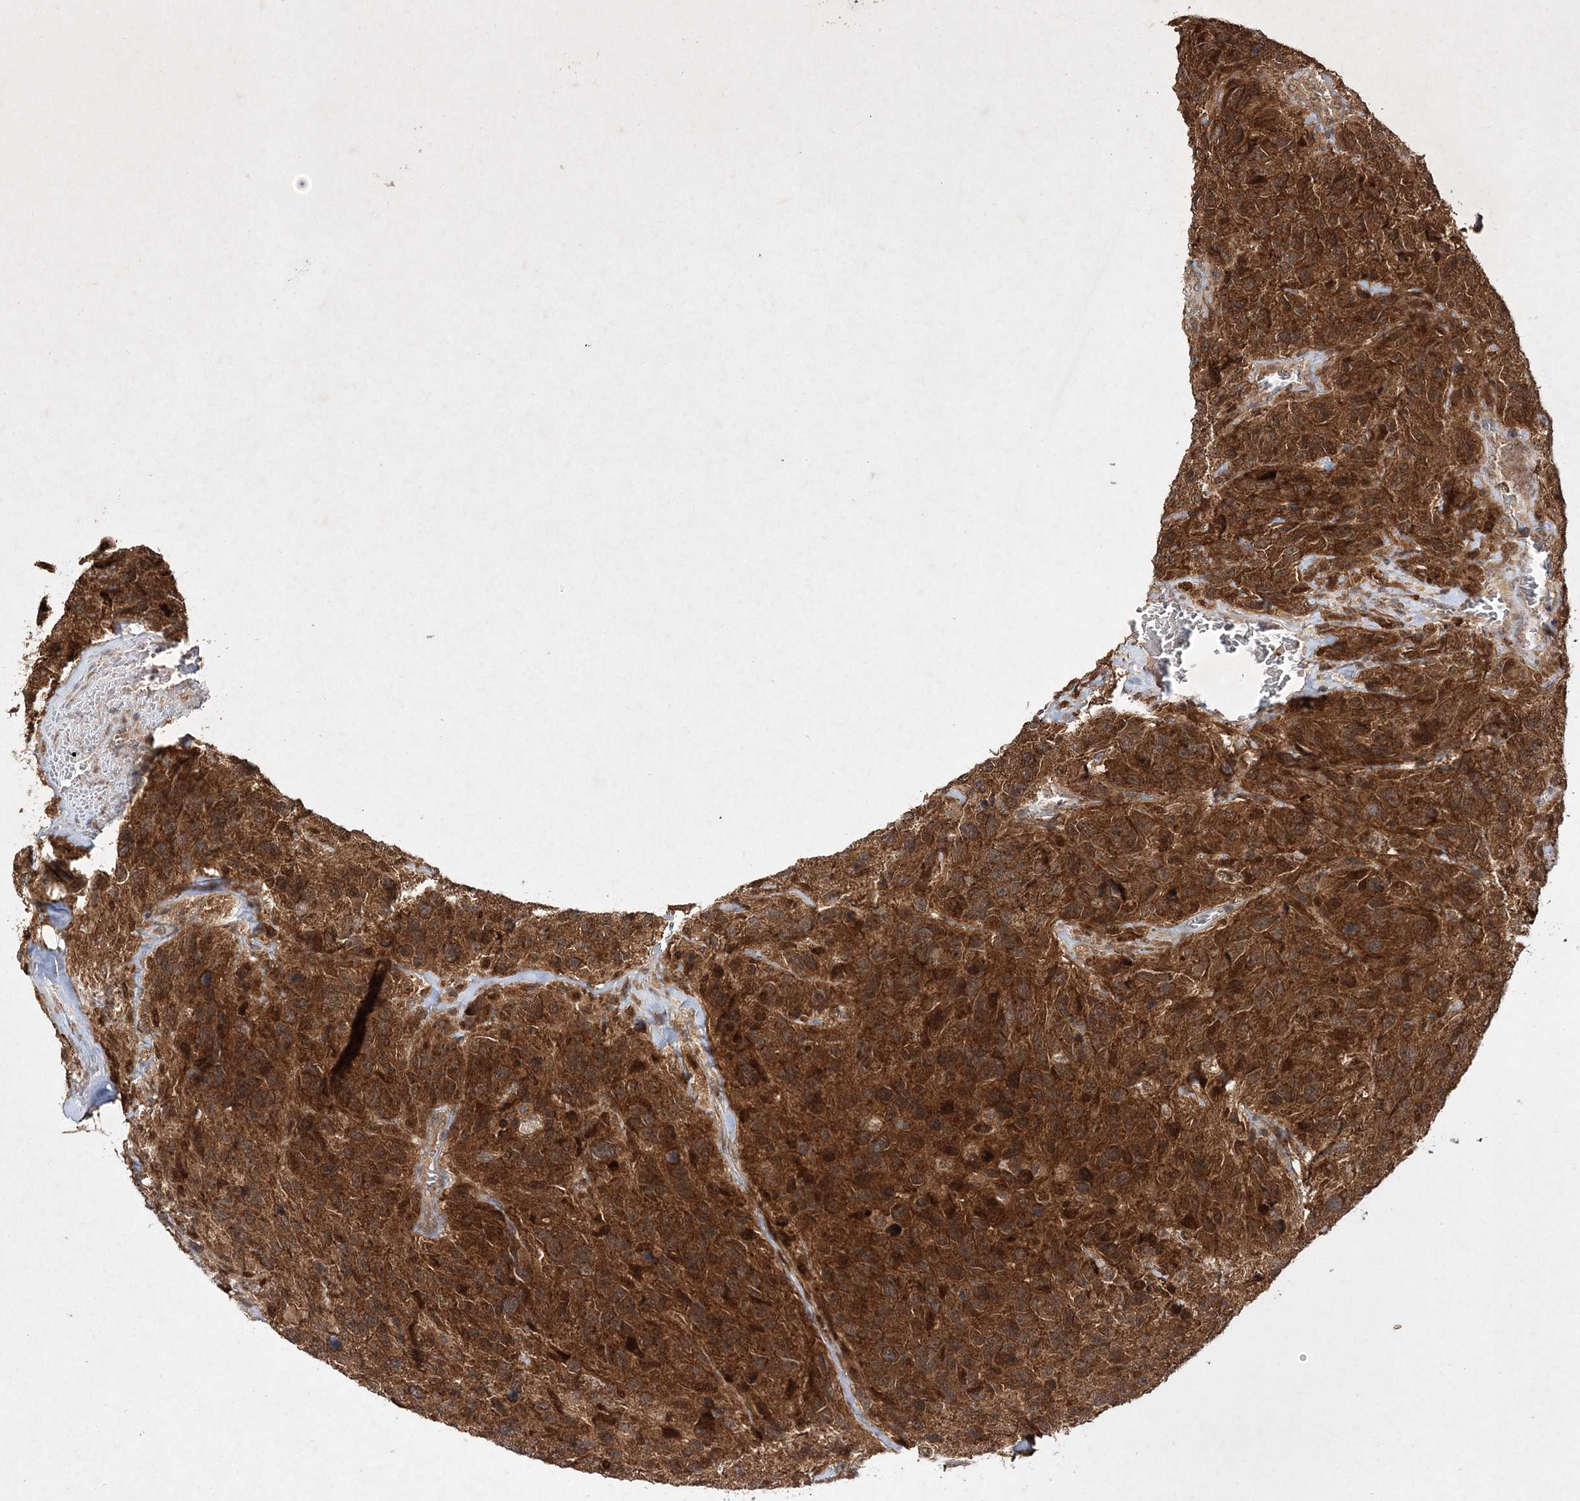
{"staining": {"intensity": "strong", "quantity": ">75%", "location": "cytoplasmic/membranous"}, "tissue": "glioma", "cell_type": "Tumor cells", "image_type": "cancer", "snomed": [{"axis": "morphology", "description": "Glioma, malignant, High grade"}, {"axis": "topography", "description": "Brain"}], "caption": "This histopathology image demonstrates immunohistochemistry staining of human glioma, with high strong cytoplasmic/membranous staining in approximately >75% of tumor cells.", "gene": "NIF3L1", "patient": {"sex": "male", "age": 69}}